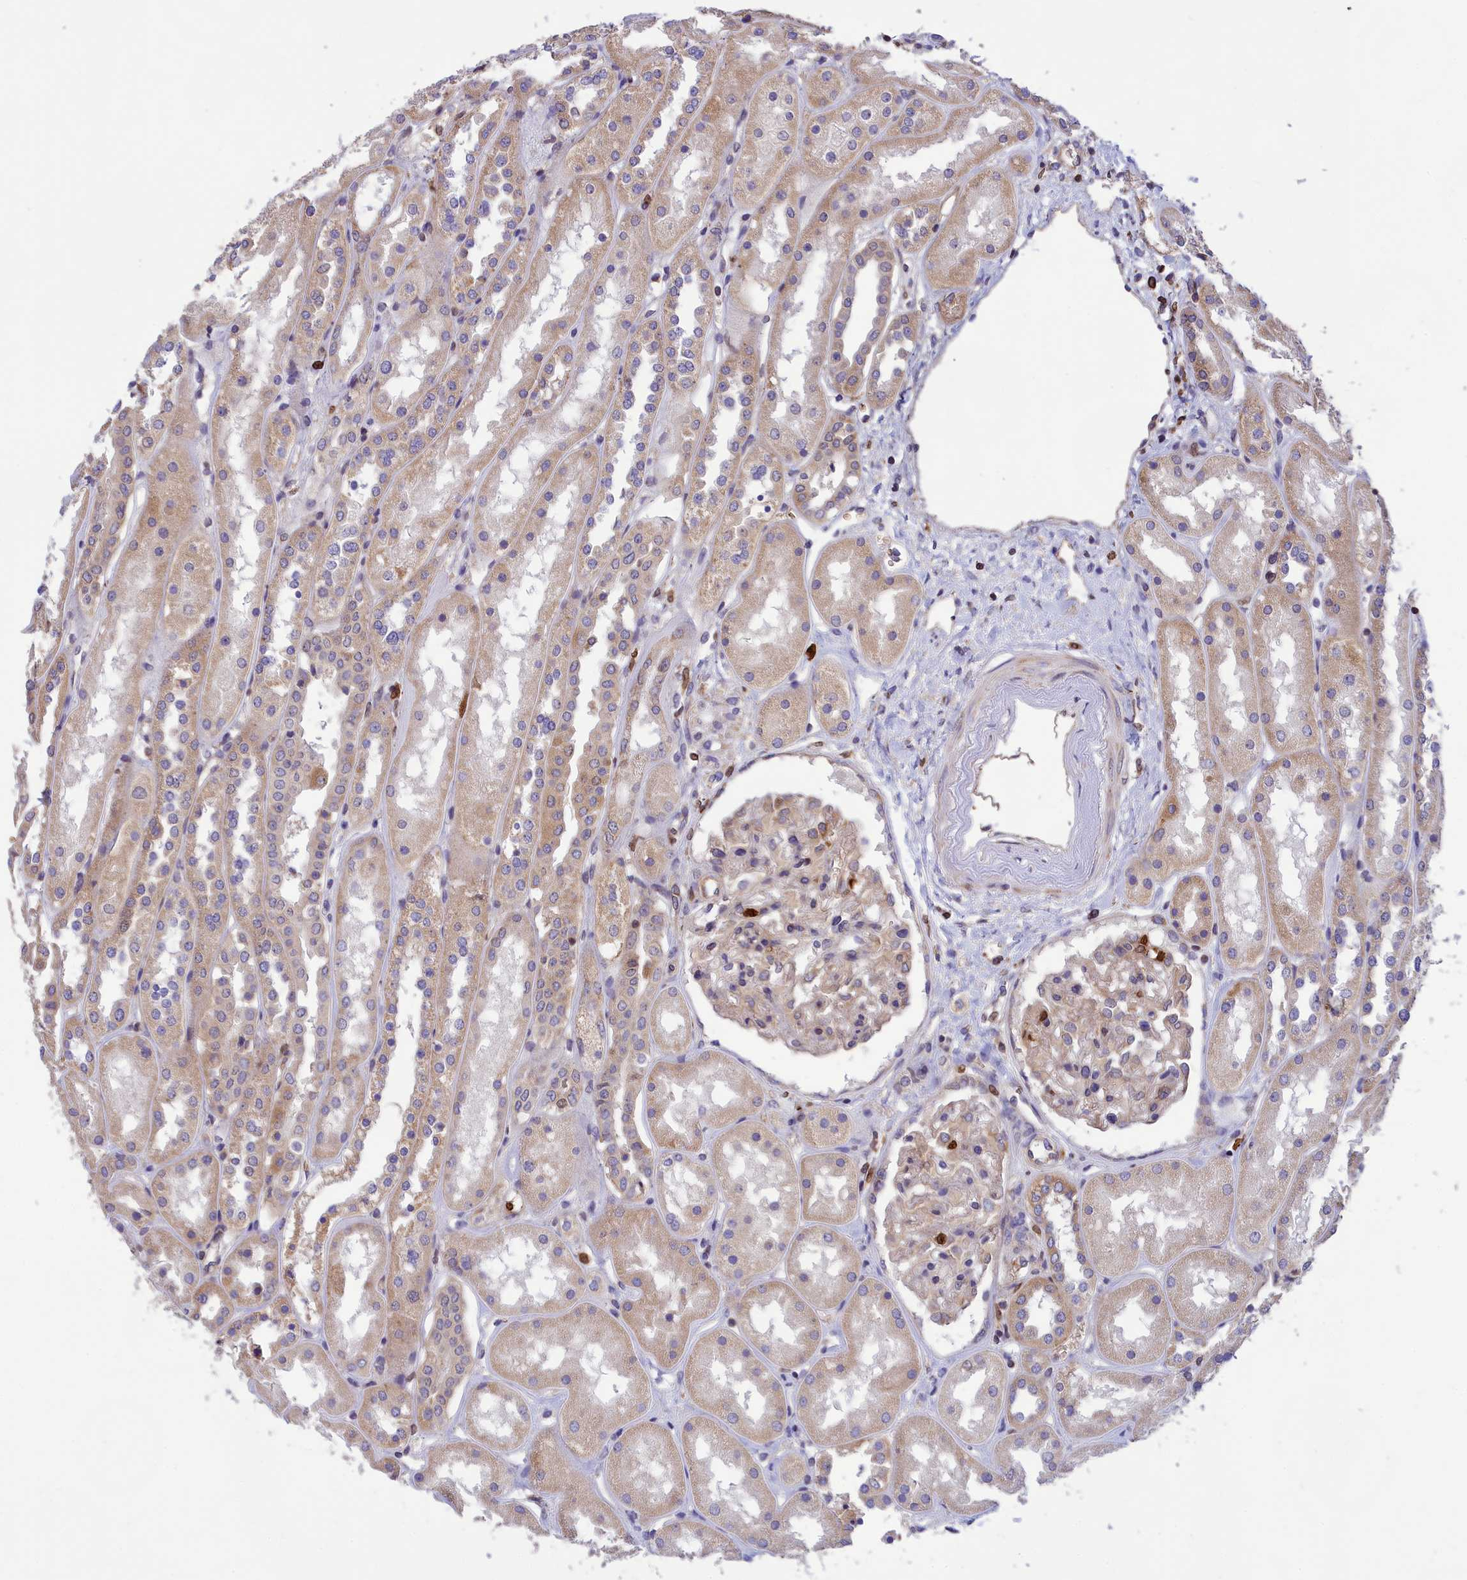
{"staining": {"intensity": "moderate", "quantity": "<25%", "location": "cytoplasmic/membranous"}, "tissue": "kidney", "cell_type": "Cells in glomeruli", "image_type": "normal", "snomed": [{"axis": "morphology", "description": "Normal tissue, NOS"}, {"axis": "topography", "description": "Kidney"}], "caption": "A high-resolution histopathology image shows immunohistochemistry (IHC) staining of normal kidney, which displays moderate cytoplasmic/membranous staining in approximately <25% of cells in glomeruli. The protein is shown in brown color, while the nuclei are stained blue.", "gene": "PKHD1L1", "patient": {"sex": "male", "age": 70}}